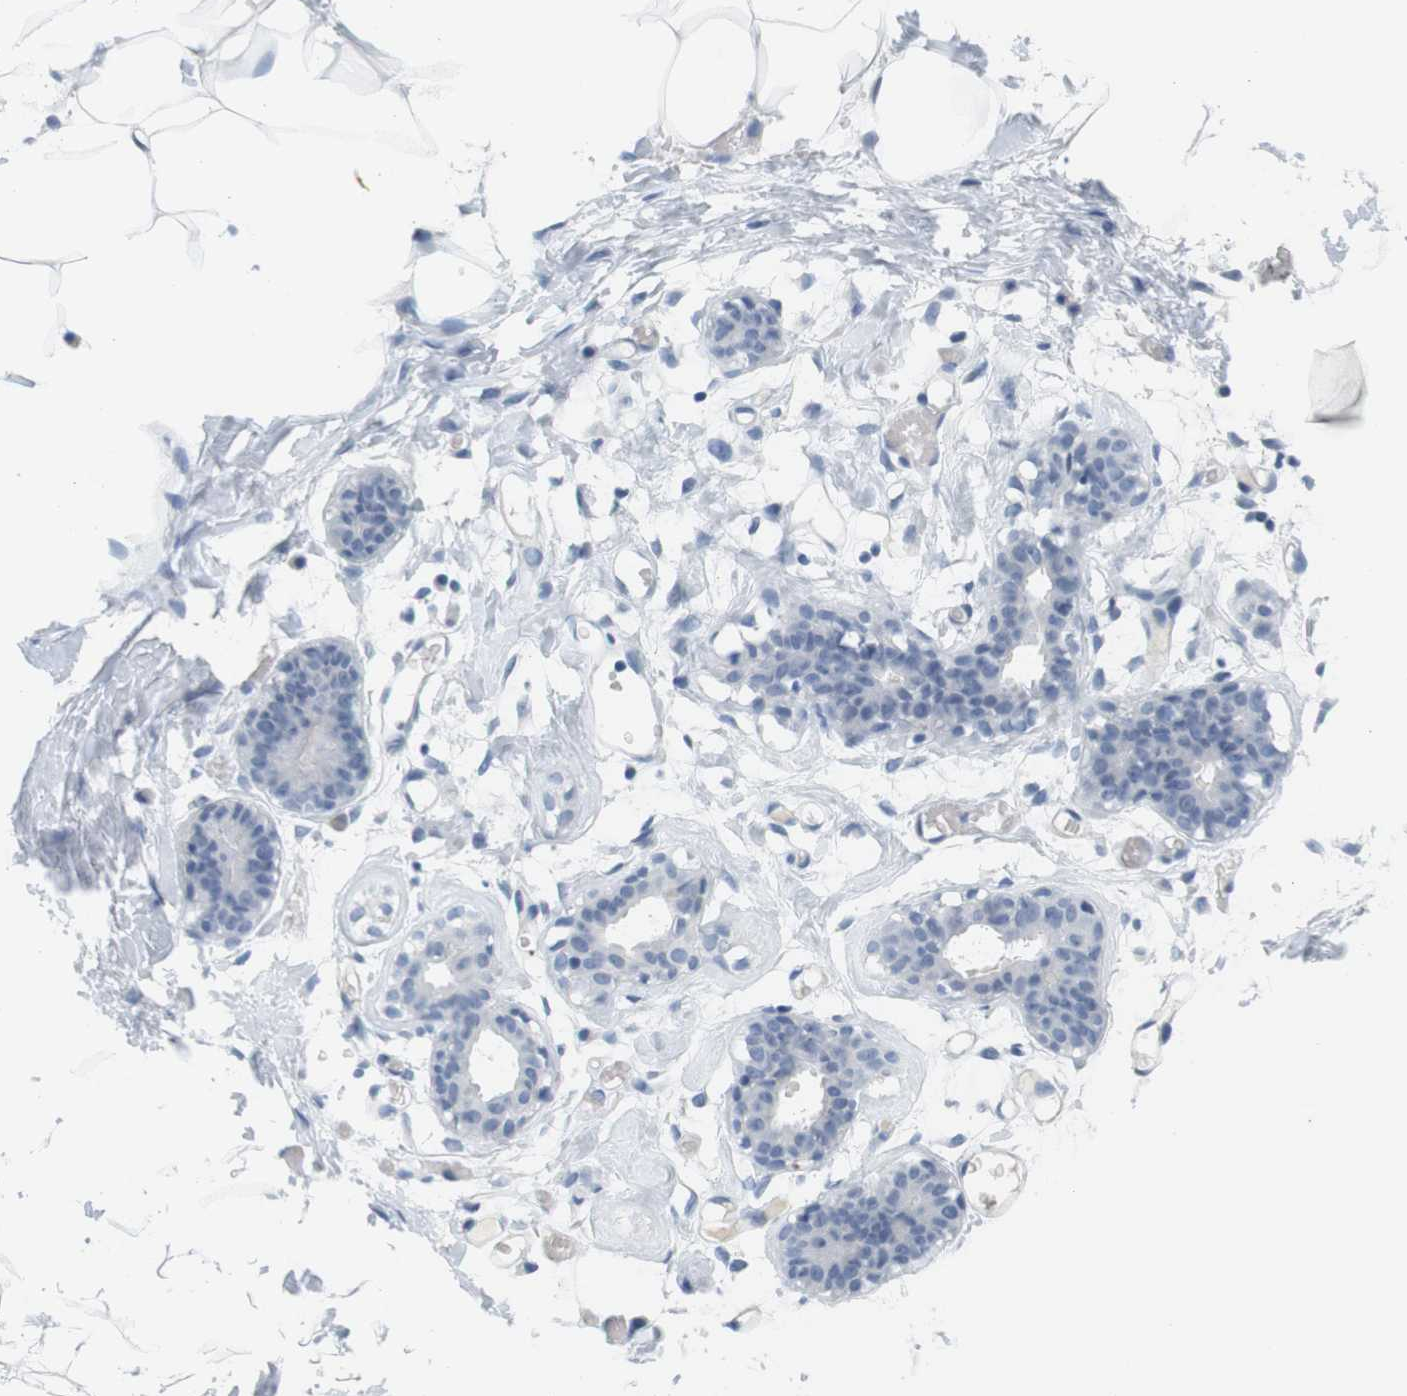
{"staining": {"intensity": "negative", "quantity": "none", "location": "none"}, "tissue": "adipose tissue", "cell_type": "Adipocytes", "image_type": "normal", "snomed": [{"axis": "morphology", "description": "Normal tissue, NOS"}, {"axis": "topography", "description": "Breast"}, {"axis": "topography", "description": "Adipose tissue"}], "caption": "Immunohistochemistry (IHC) of benign adipose tissue shows no staining in adipocytes. (Brightfield microscopy of DAB IHC at high magnification).", "gene": "HRH2", "patient": {"sex": "female", "age": 25}}